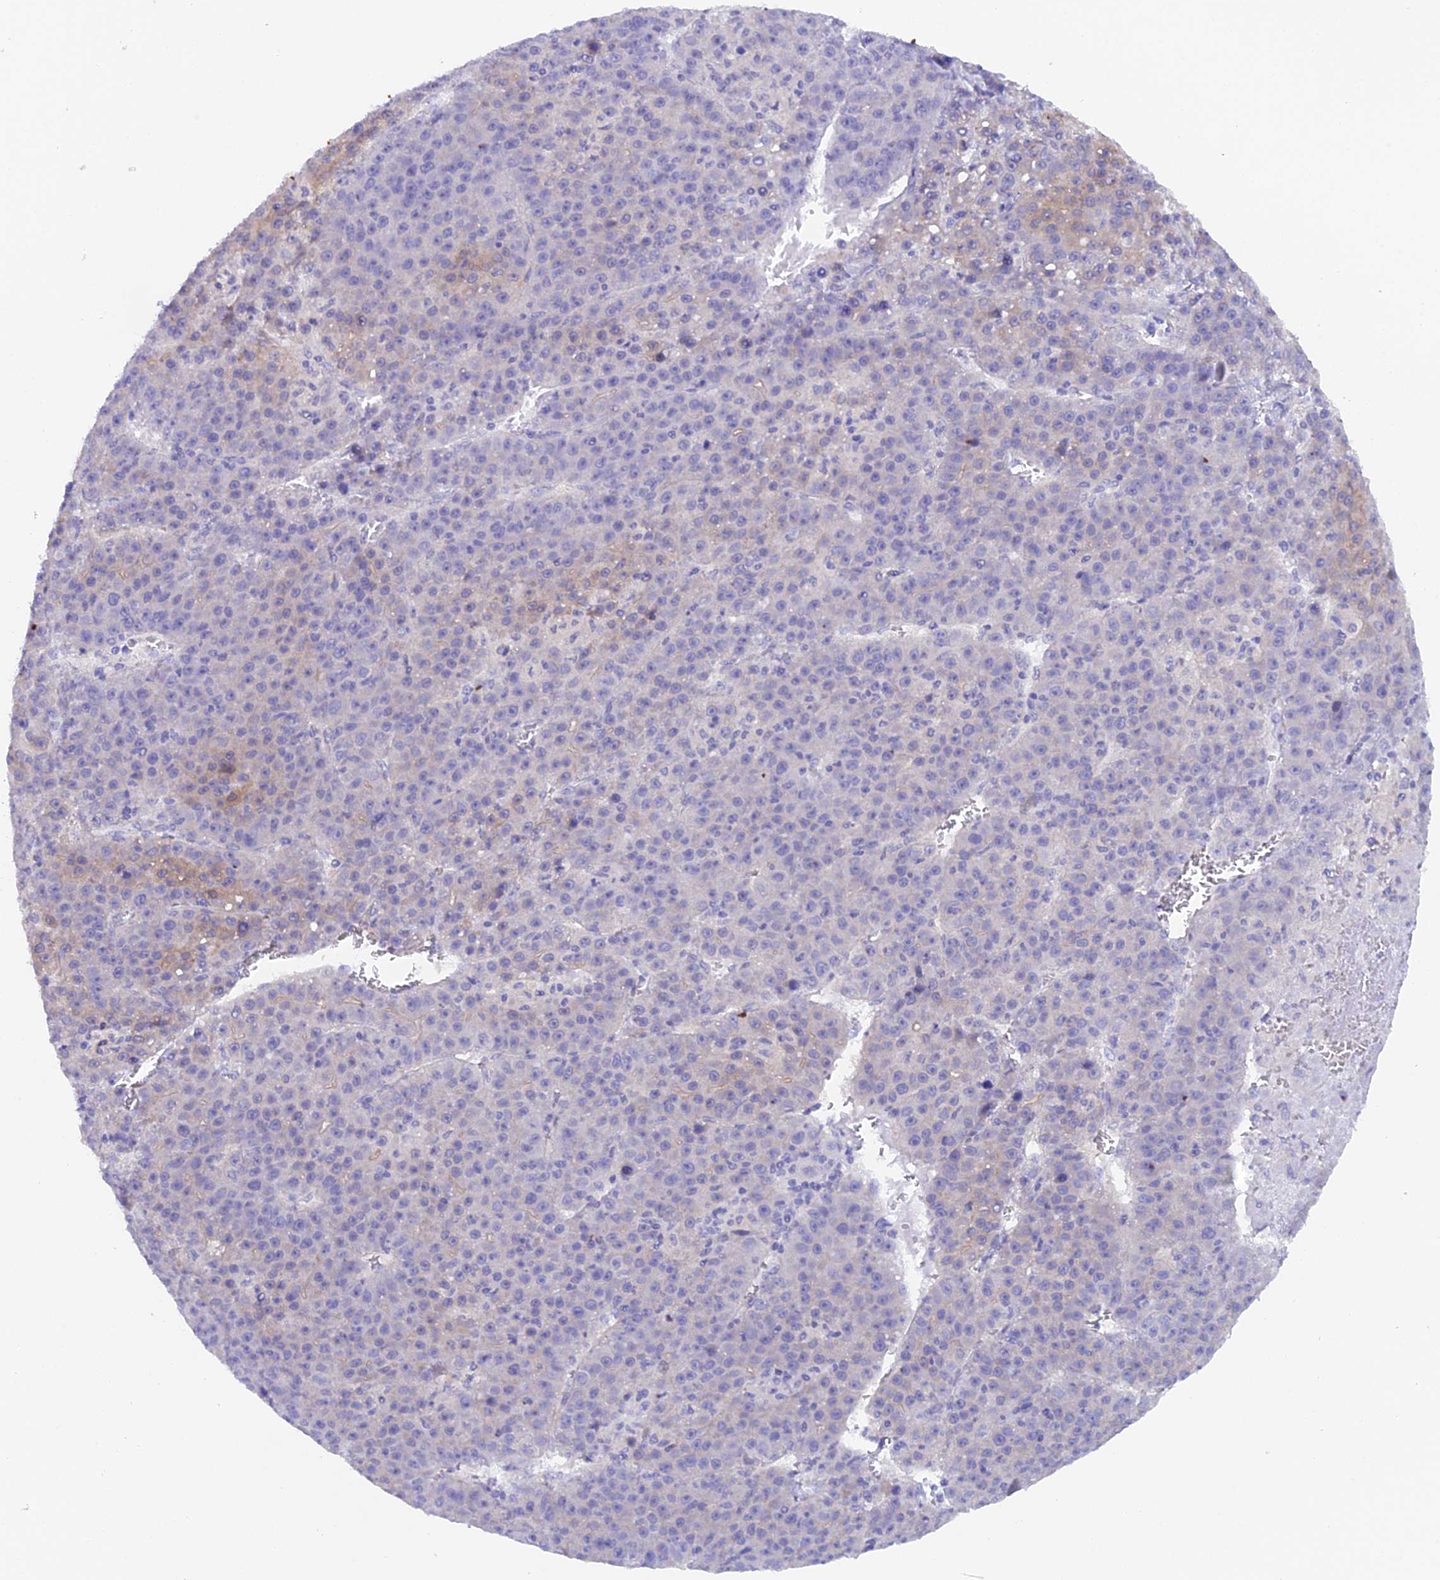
{"staining": {"intensity": "weak", "quantity": "<25%", "location": "cytoplasmic/membranous"}, "tissue": "liver cancer", "cell_type": "Tumor cells", "image_type": "cancer", "snomed": [{"axis": "morphology", "description": "Carcinoma, Hepatocellular, NOS"}, {"axis": "topography", "description": "Liver"}], "caption": "Tumor cells show no significant protein expression in liver cancer (hepatocellular carcinoma). Brightfield microscopy of immunohistochemistry stained with DAB (3,3'-diaminobenzidine) (brown) and hematoxylin (blue), captured at high magnification.", "gene": "FZR1", "patient": {"sex": "female", "age": 53}}